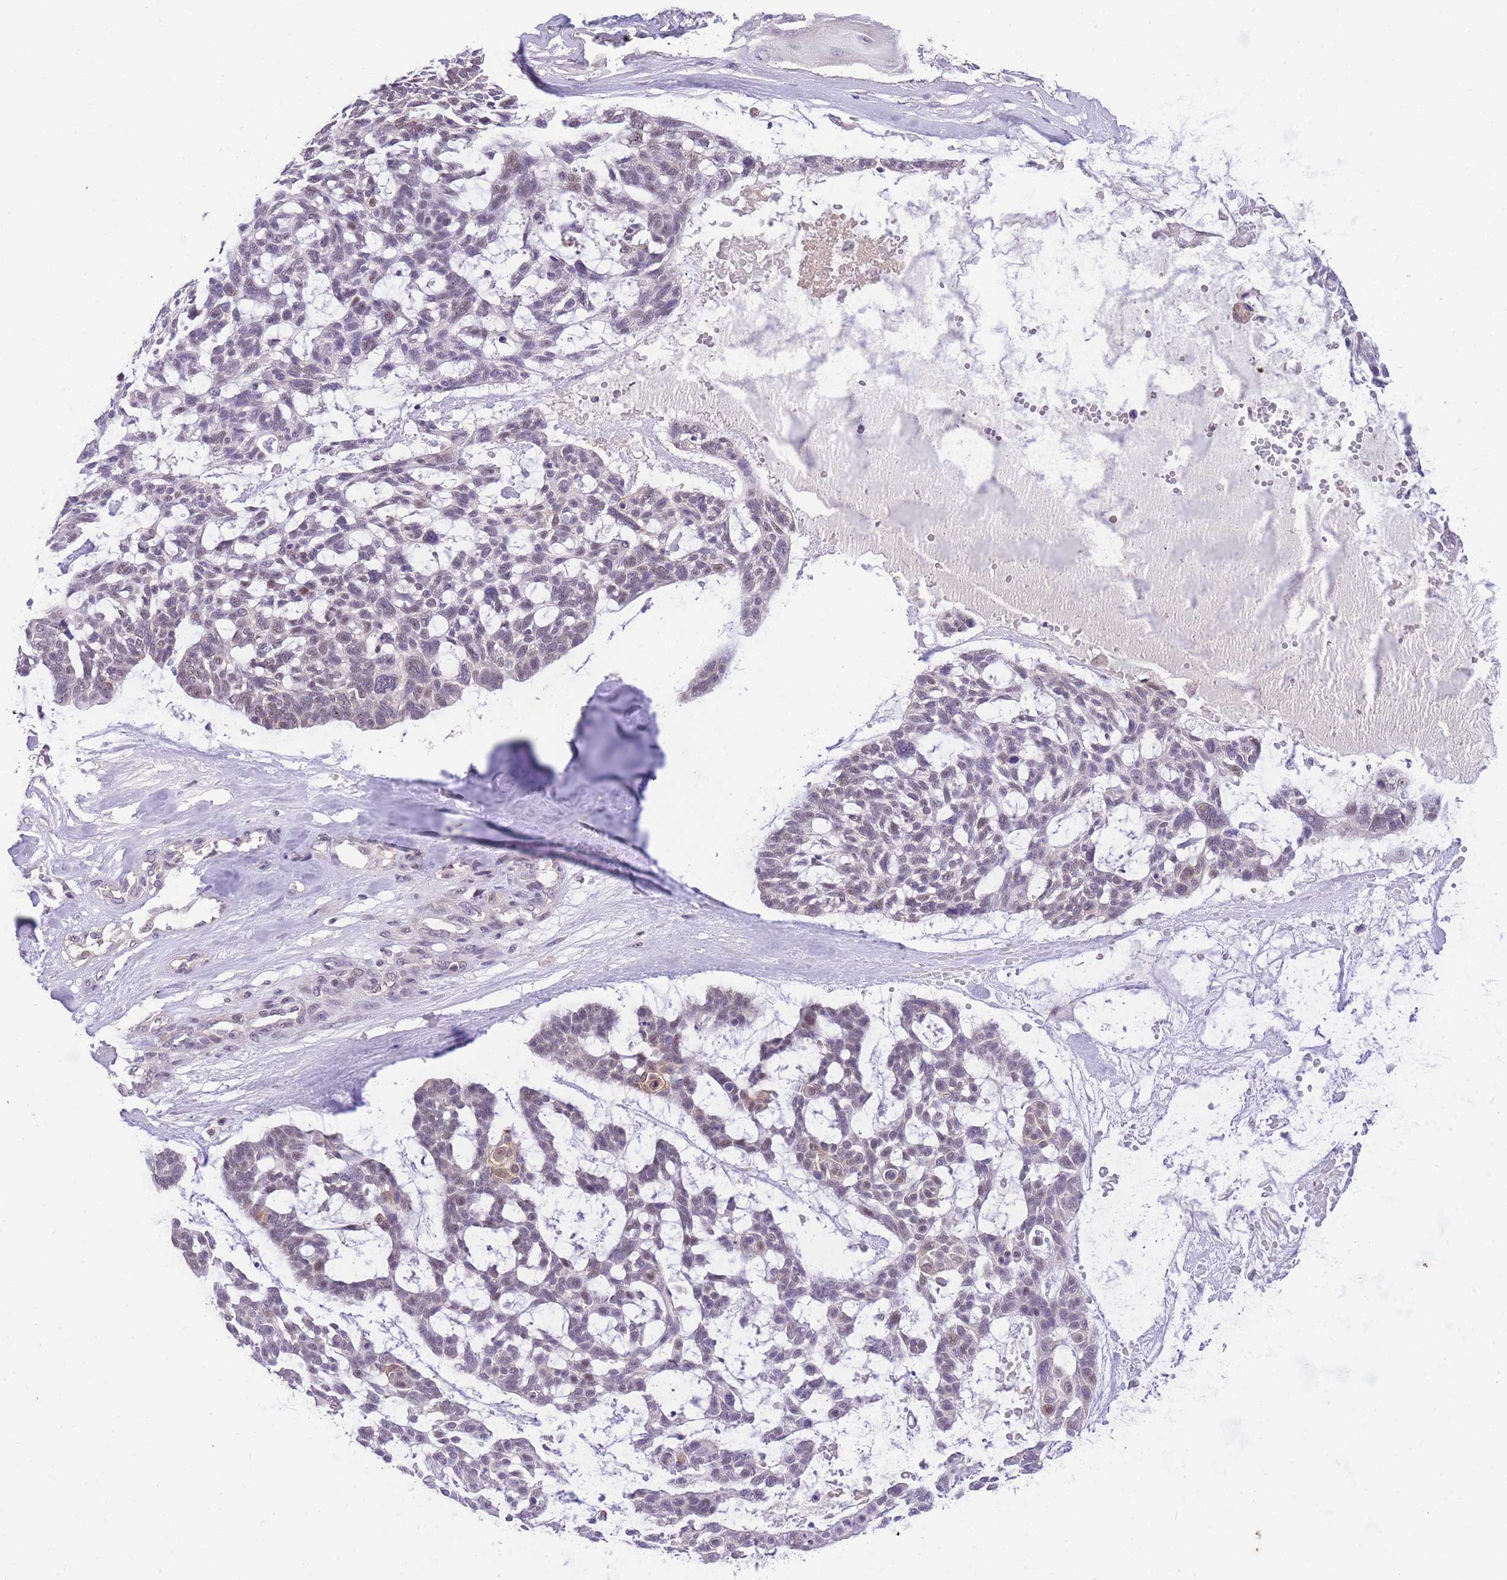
{"staining": {"intensity": "weak", "quantity": "<25%", "location": "nuclear"}, "tissue": "skin cancer", "cell_type": "Tumor cells", "image_type": "cancer", "snomed": [{"axis": "morphology", "description": "Basal cell carcinoma"}, {"axis": "topography", "description": "Skin"}], "caption": "Tumor cells are negative for brown protein staining in skin cancer (basal cell carcinoma).", "gene": "SLC35F2", "patient": {"sex": "male", "age": 88}}